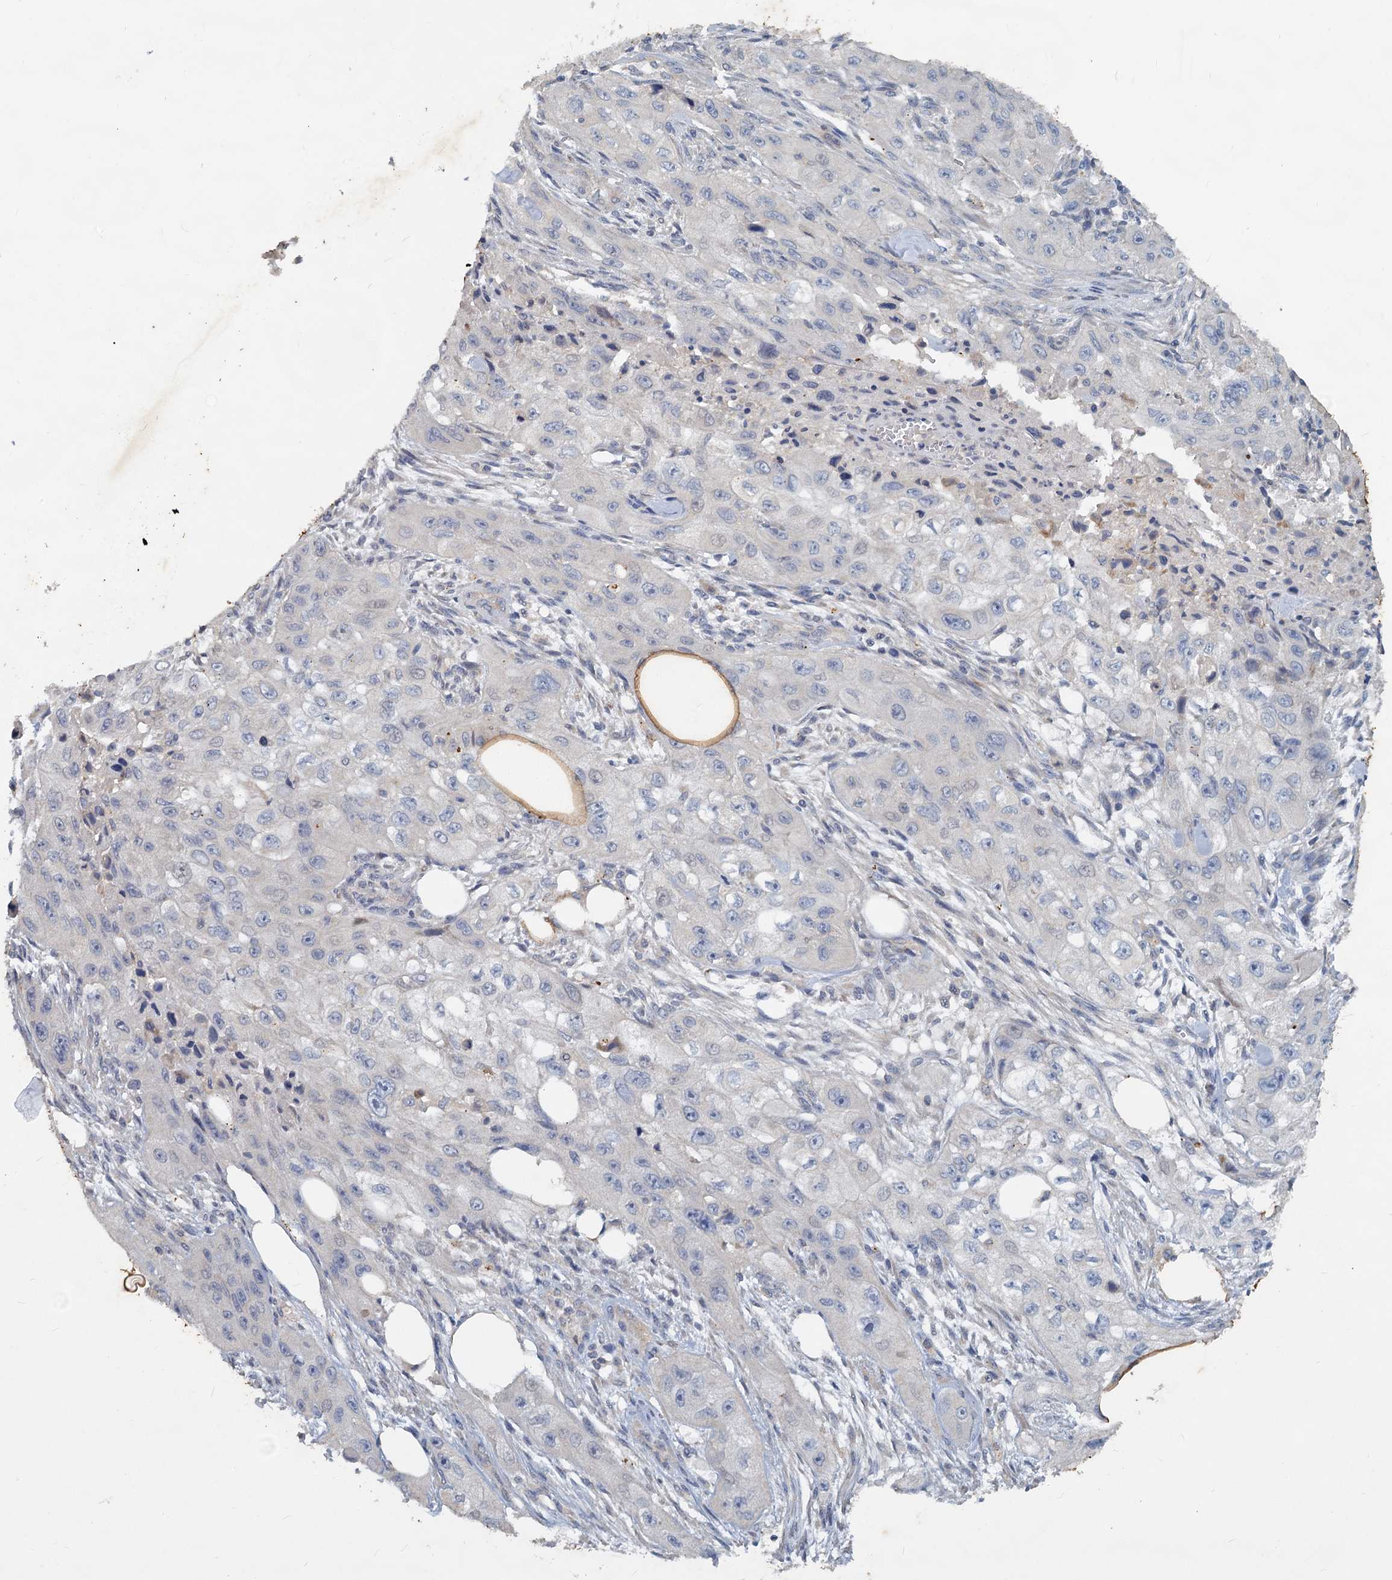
{"staining": {"intensity": "negative", "quantity": "none", "location": "none"}, "tissue": "skin cancer", "cell_type": "Tumor cells", "image_type": "cancer", "snomed": [{"axis": "morphology", "description": "Squamous cell carcinoma, NOS"}, {"axis": "topography", "description": "Skin"}, {"axis": "topography", "description": "Subcutis"}], "caption": "Tumor cells show no significant positivity in skin cancer.", "gene": "SLC2A7", "patient": {"sex": "male", "age": 73}}